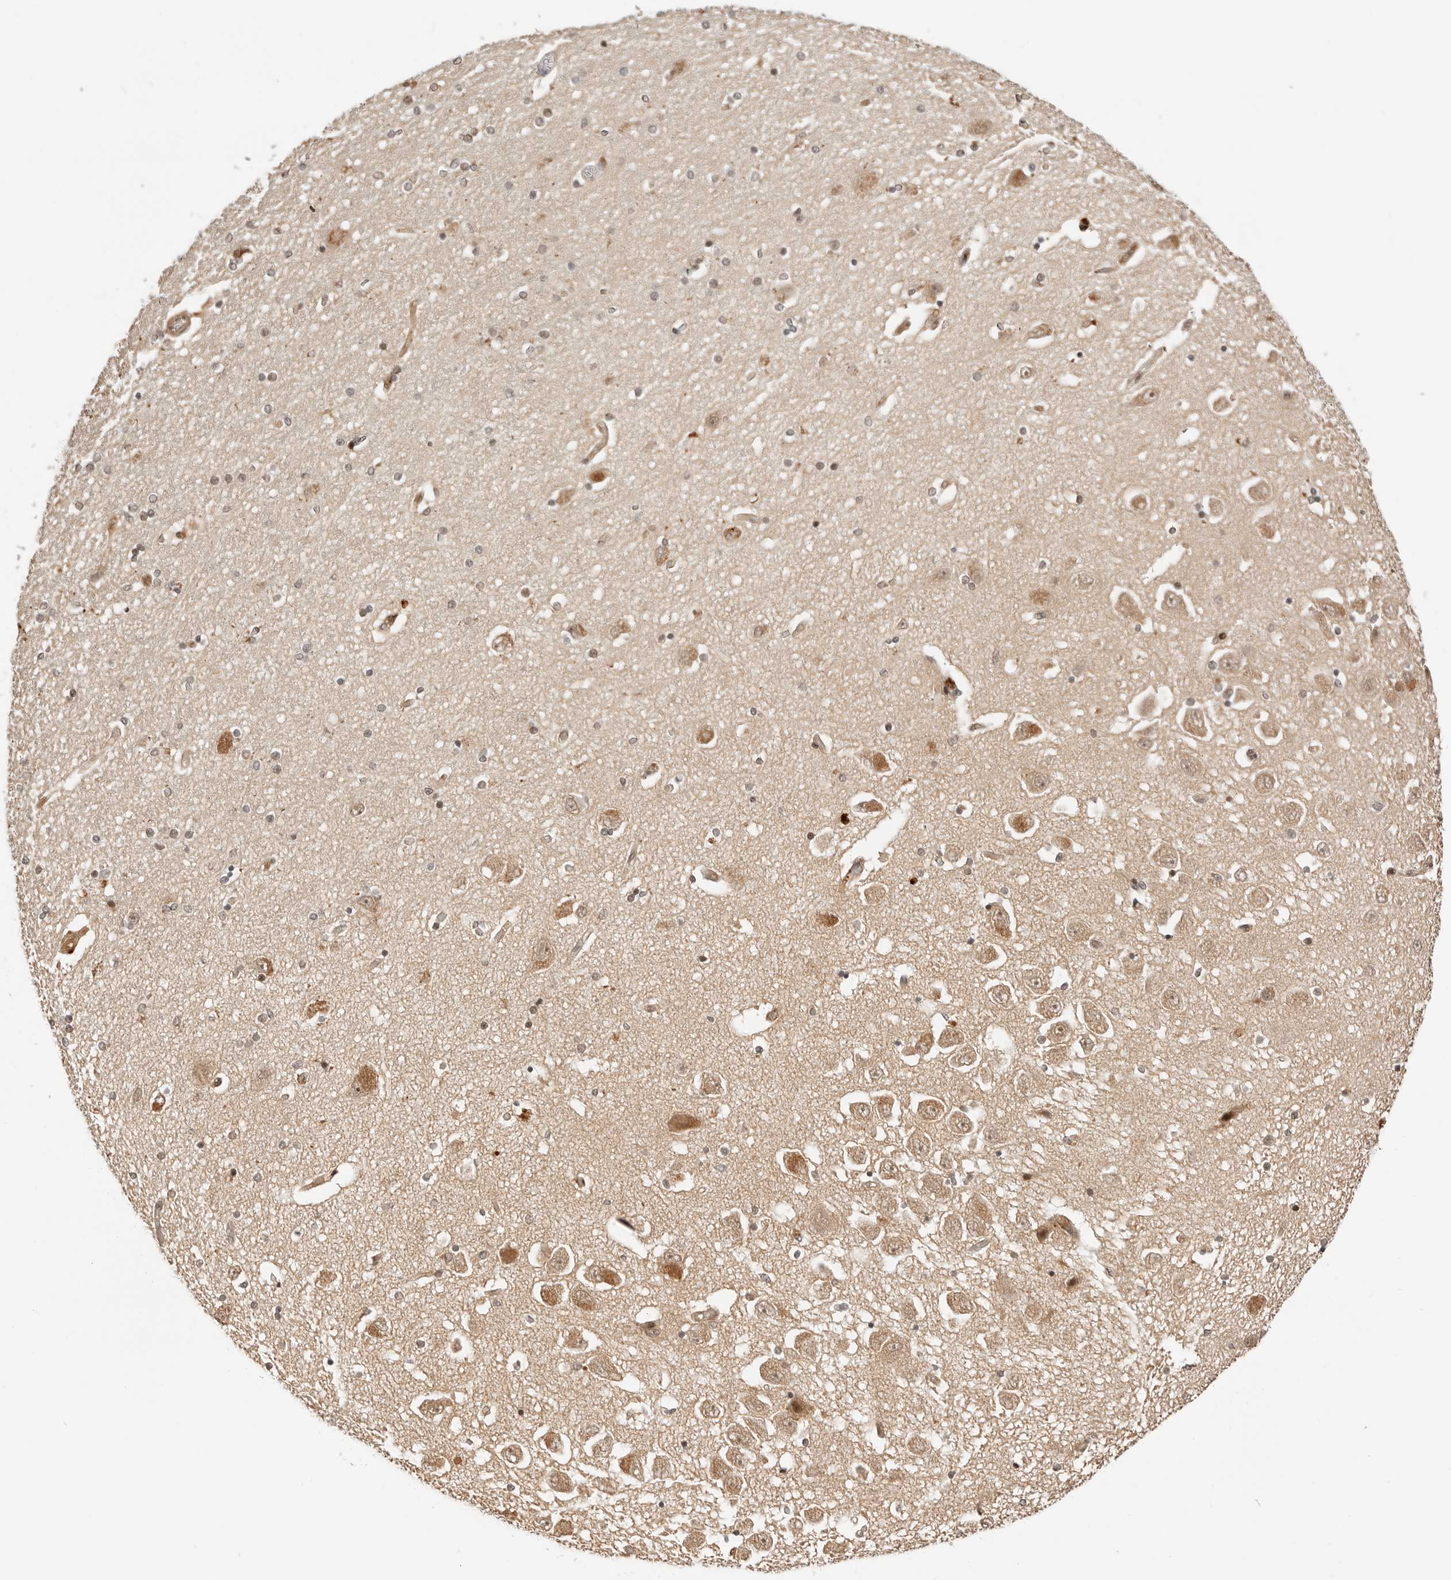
{"staining": {"intensity": "weak", "quantity": "25%-75%", "location": "nuclear"}, "tissue": "hippocampus", "cell_type": "Glial cells", "image_type": "normal", "snomed": [{"axis": "morphology", "description": "Normal tissue, NOS"}, {"axis": "topography", "description": "Hippocampus"}], "caption": "Weak nuclear positivity for a protein is present in about 25%-75% of glial cells of unremarkable hippocampus using immunohistochemistry.", "gene": "GEM", "patient": {"sex": "female", "age": 54}}